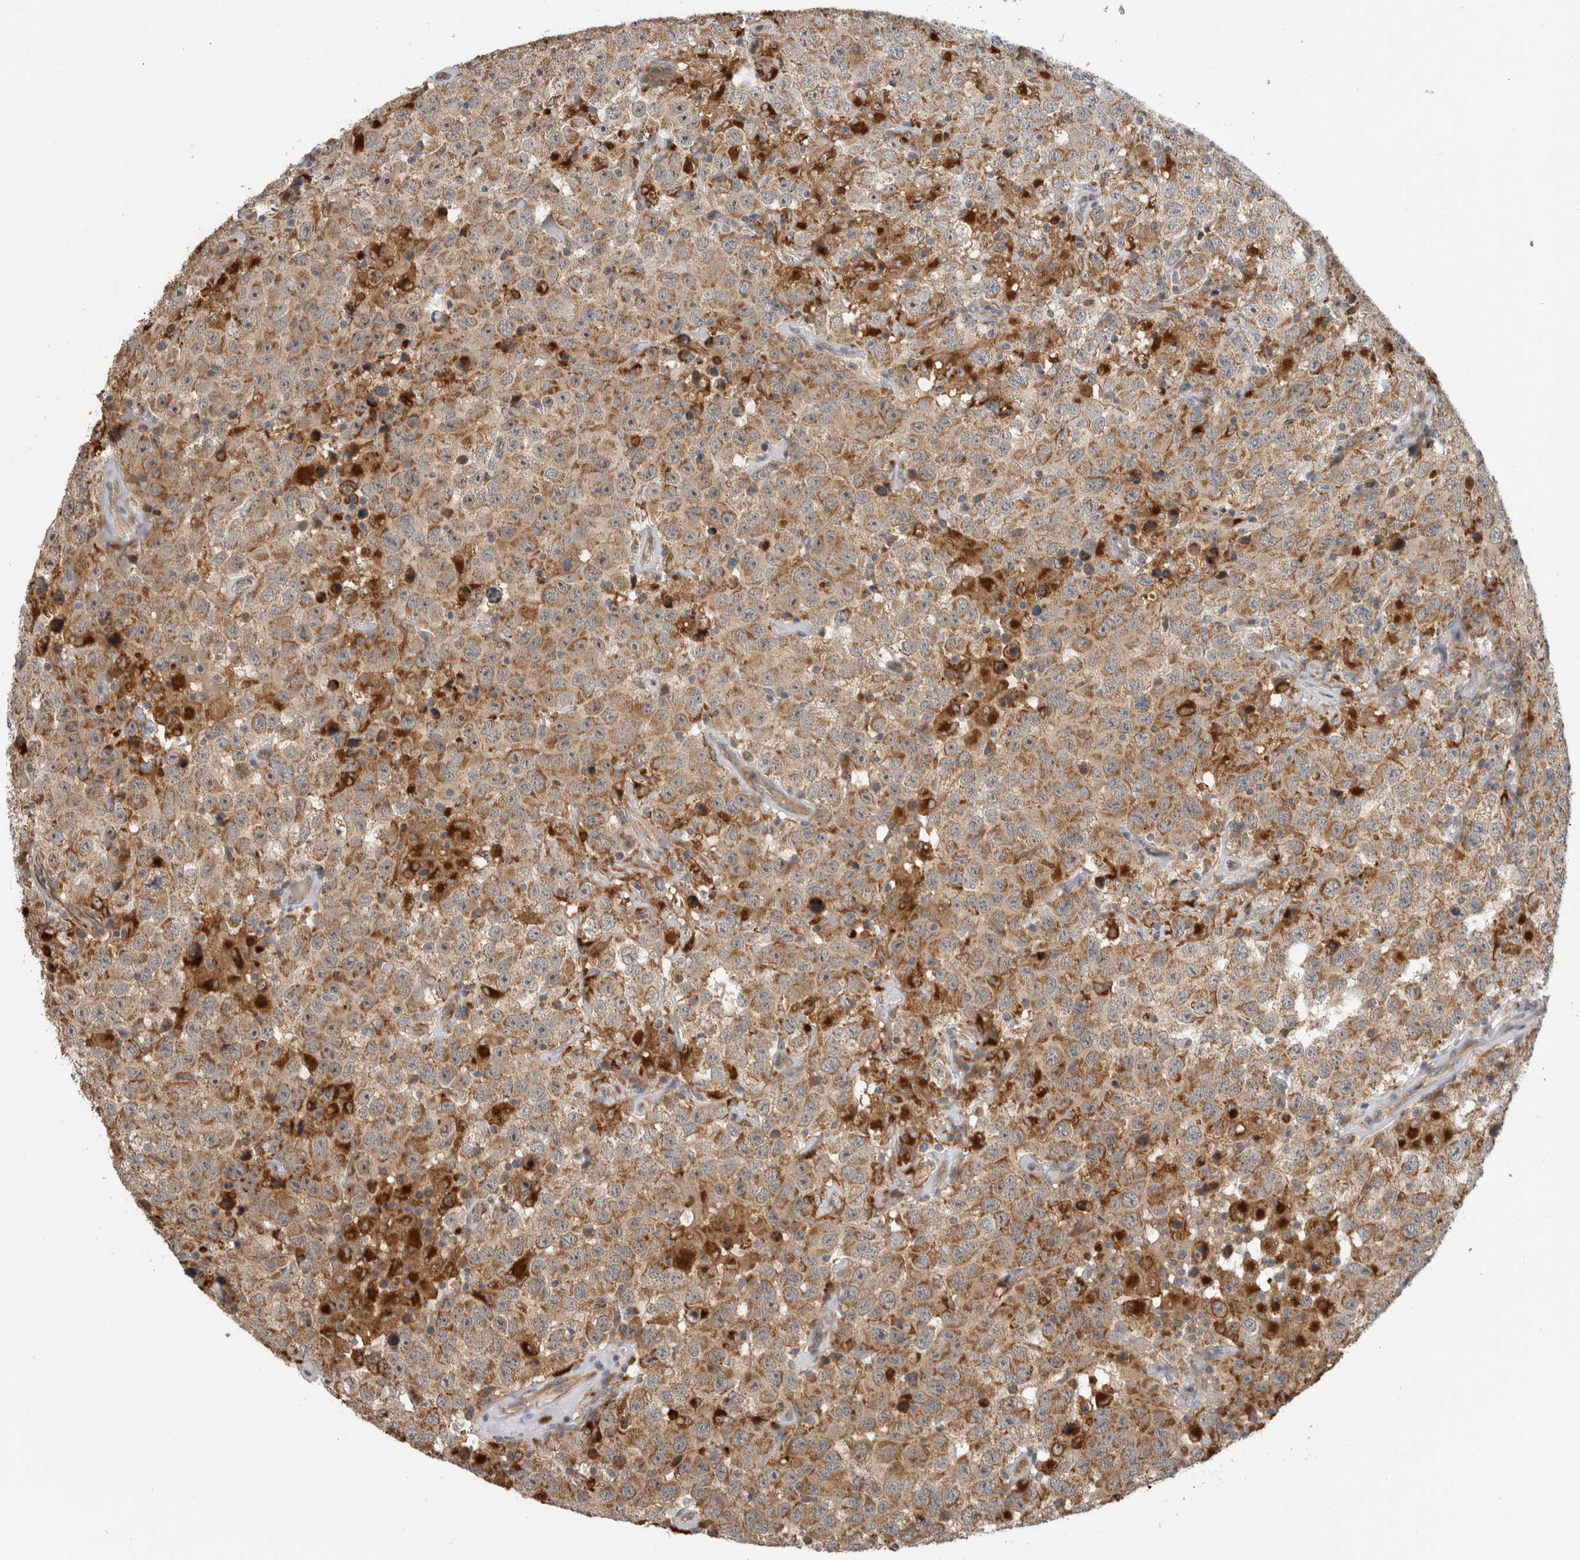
{"staining": {"intensity": "moderate", "quantity": ">75%", "location": "cytoplasmic/membranous"}, "tissue": "testis cancer", "cell_type": "Tumor cells", "image_type": "cancer", "snomed": [{"axis": "morphology", "description": "Seminoma, NOS"}, {"axis": "topography", "description": "Testis"}], "caption": "There is medium levels of moderate cytoplasmic/membranous staining in tumor cells of testis cancer (seminoma), as demonstrated by immunohistochemical staining (brown color).", "gene": "ADGRL3", "patient": {"sex": "male", "age": 41}}